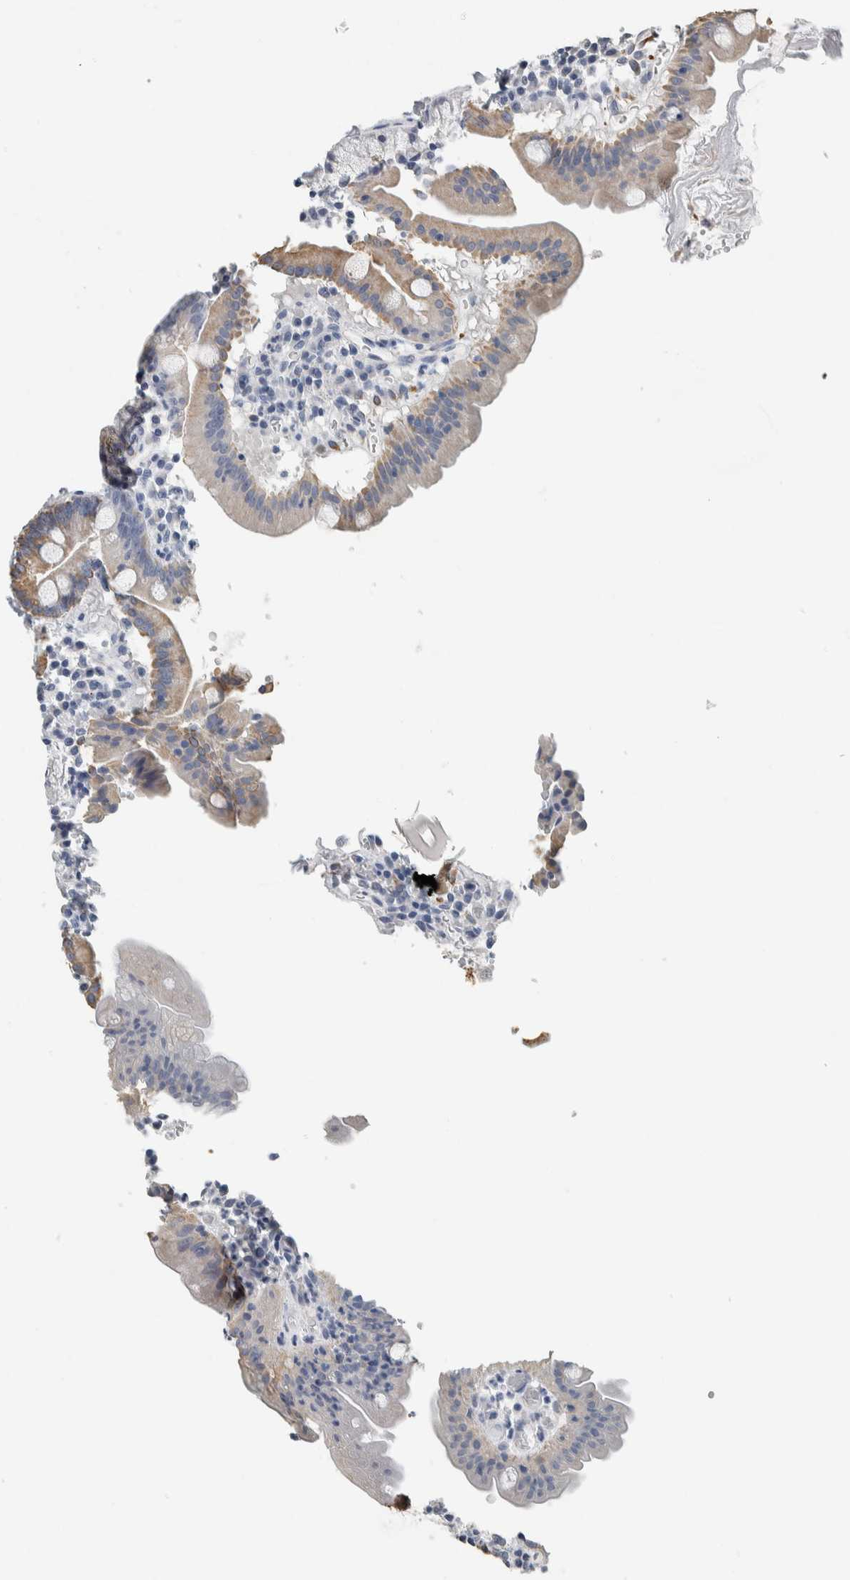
{"staining": {"intensity": "weak", "quantity": "25%-75%", "location": "cytoplasmic/membranous"}, "tissue": "duodenum", "cell_type": "Glandular cells", "image_type": "normal", "snomed": [{"axis": "morphology", "description": "Normal tissue, NOS"}, {"axis": "topography", "description": "Duodenum"}], "caption": "Immunohistochemical staining of unremarkable human duodenum displays weak cytoplasmic/membranous protein positivity in approximately 25%-75% of glandular cells.", "gene": "NEFM", "patient": {"sex": "male", "age": 50}}